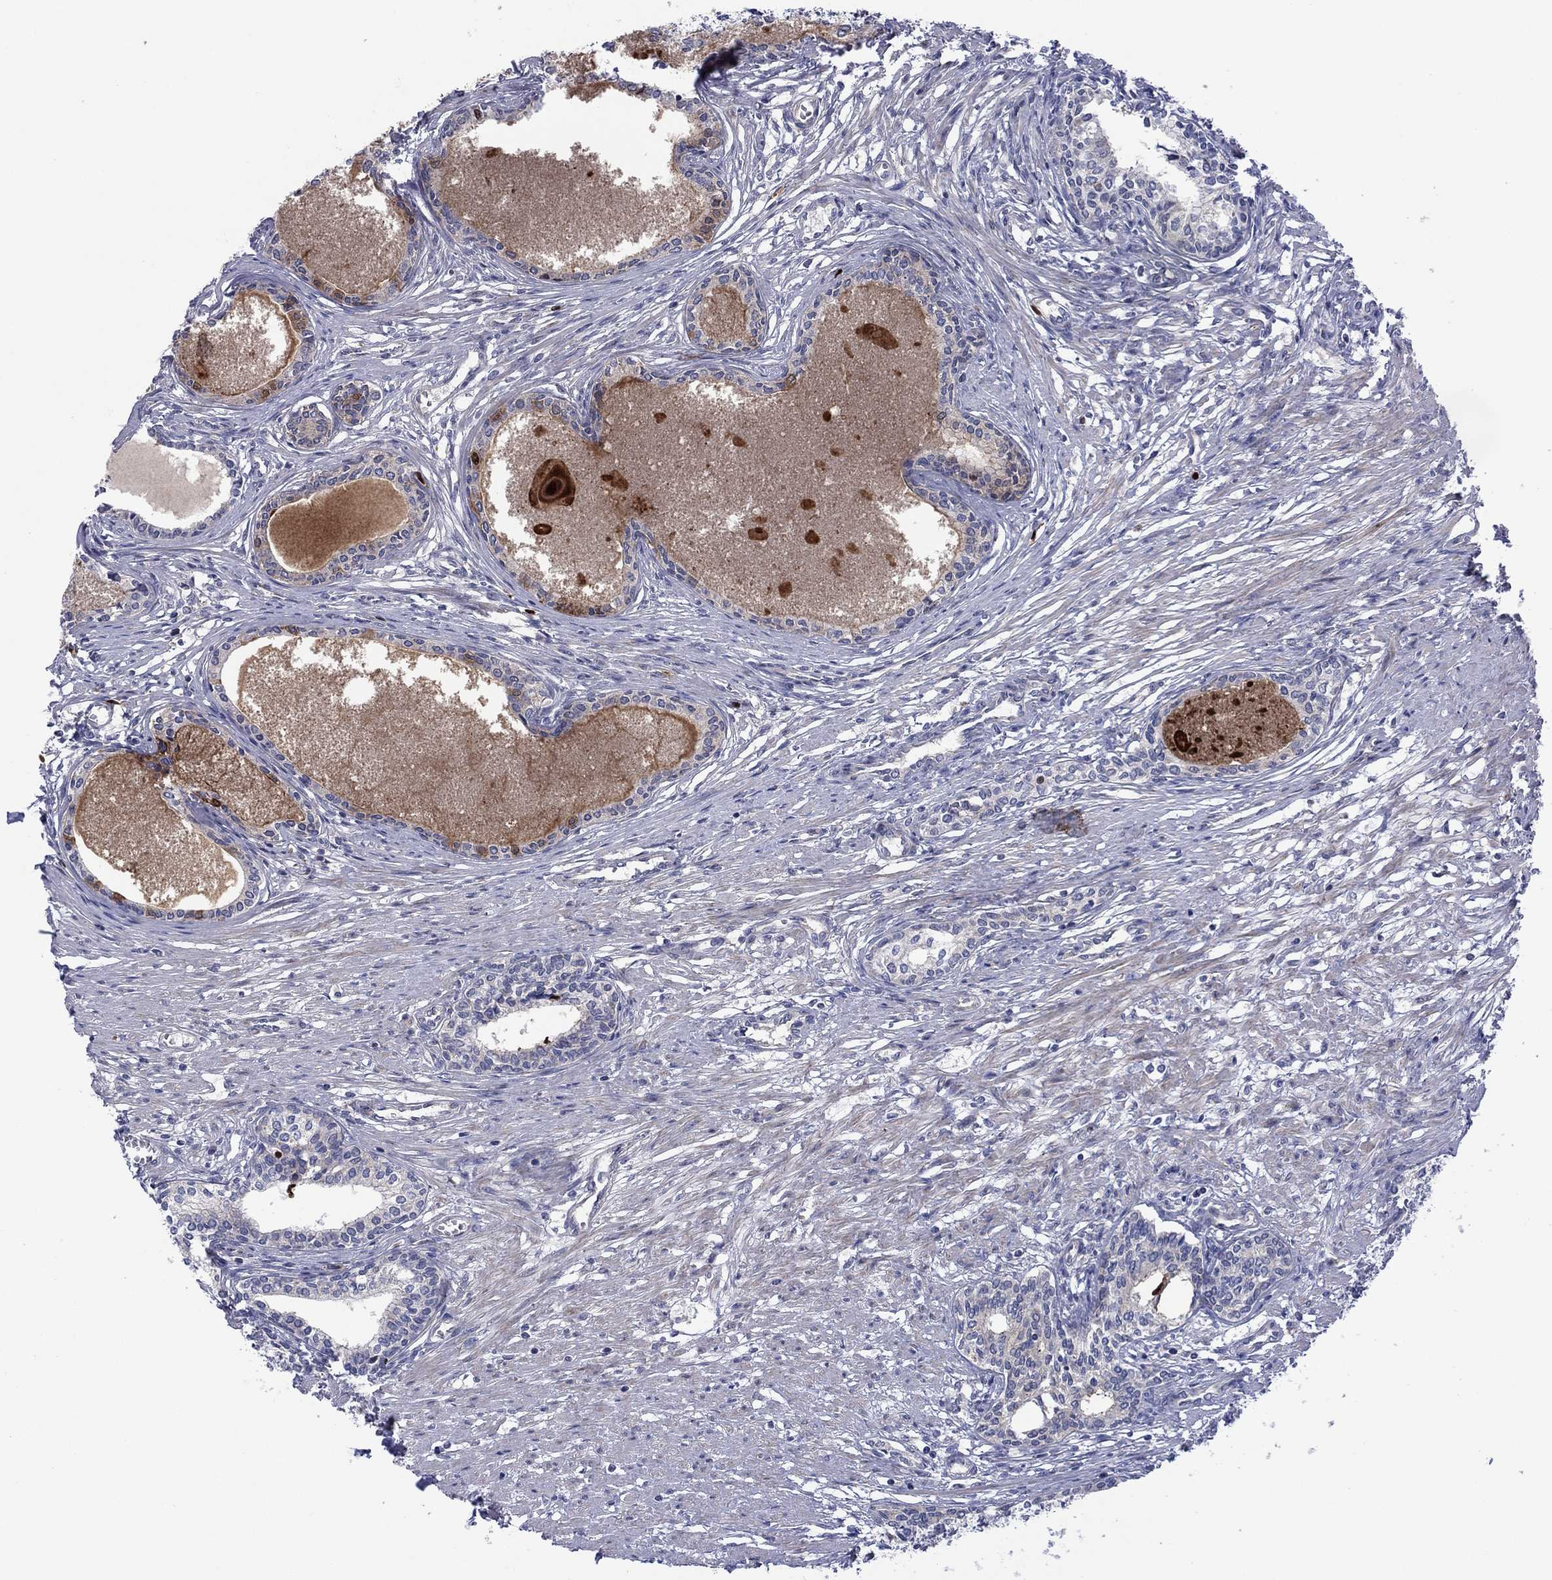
{"staining": {"intensity": "strong", "quantity": "<25%", "location": "cytoplasmic/membranous"}, "tissue": "prostate", "cell_type": "Glandular cells", "image_type": "normal", "snomed": [{"axis": "morphology", "description": "Normal tissue, NOS"}, {"axis": "topography", "description": "Prostate"}], "caption": "Protein staining exhibits strong cytoplasmic/membranous positivity in approximately <25% of glandular cells in unremarkable prostate.", "gene": "GPR155", "patient": {"sex": "male", "age": 60}}